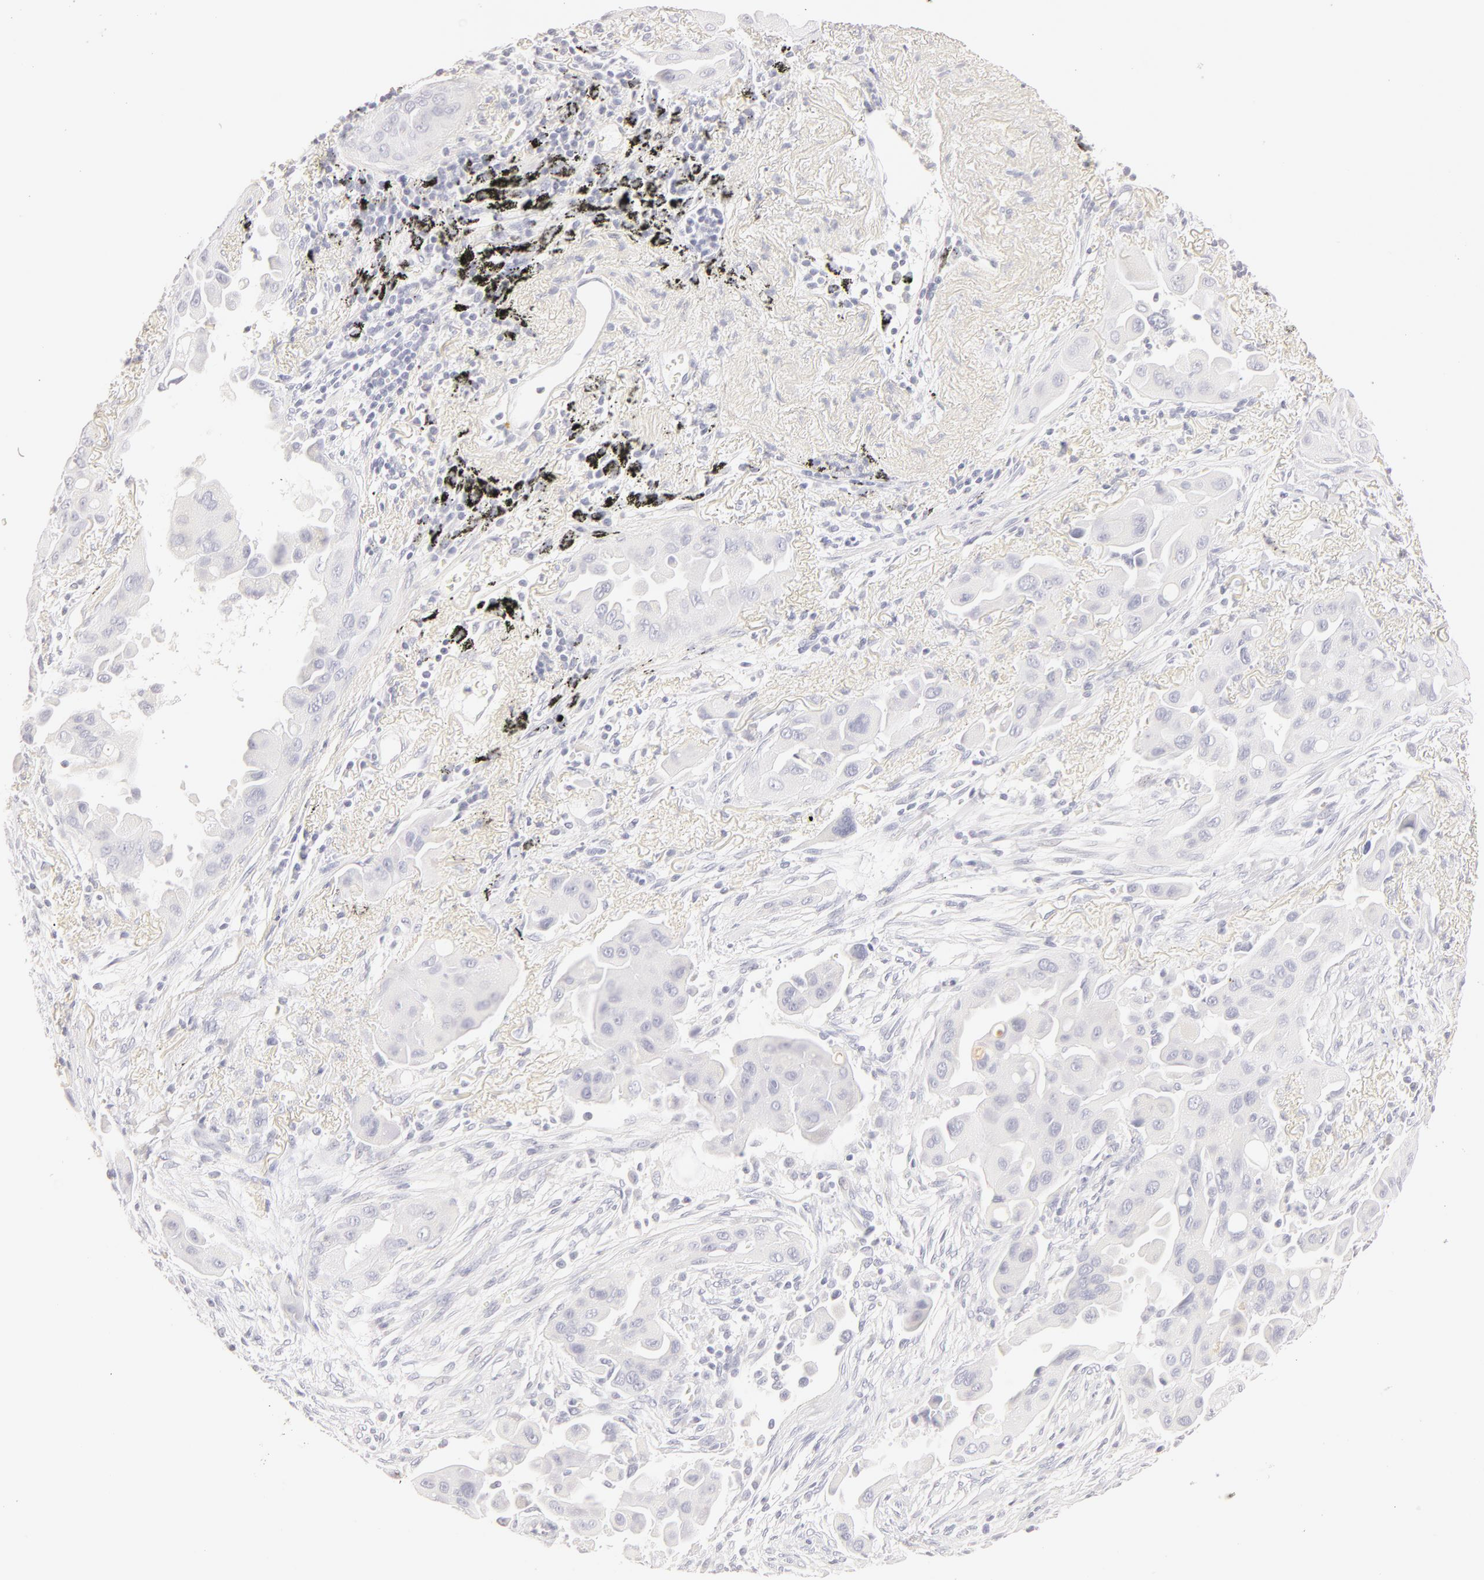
{"staining": {"intensity": "negative", "quantity": "none", "location": "none"}, "tissue": "lung cancer", "cell_type": "Tumor cells", "image_type": "cancer", "snomed": [{"axis": "morphology", "description": "Adenocarcinoma, NOS"}, {"axis": "topography", "description": "Lung"}], "caption": "The micrograph demonstrates no staining of tumor cells in lung cancer (adenocarcinoma).", "gene": "LGALS7B", "patient": {"sex": "male", "age": 68}}